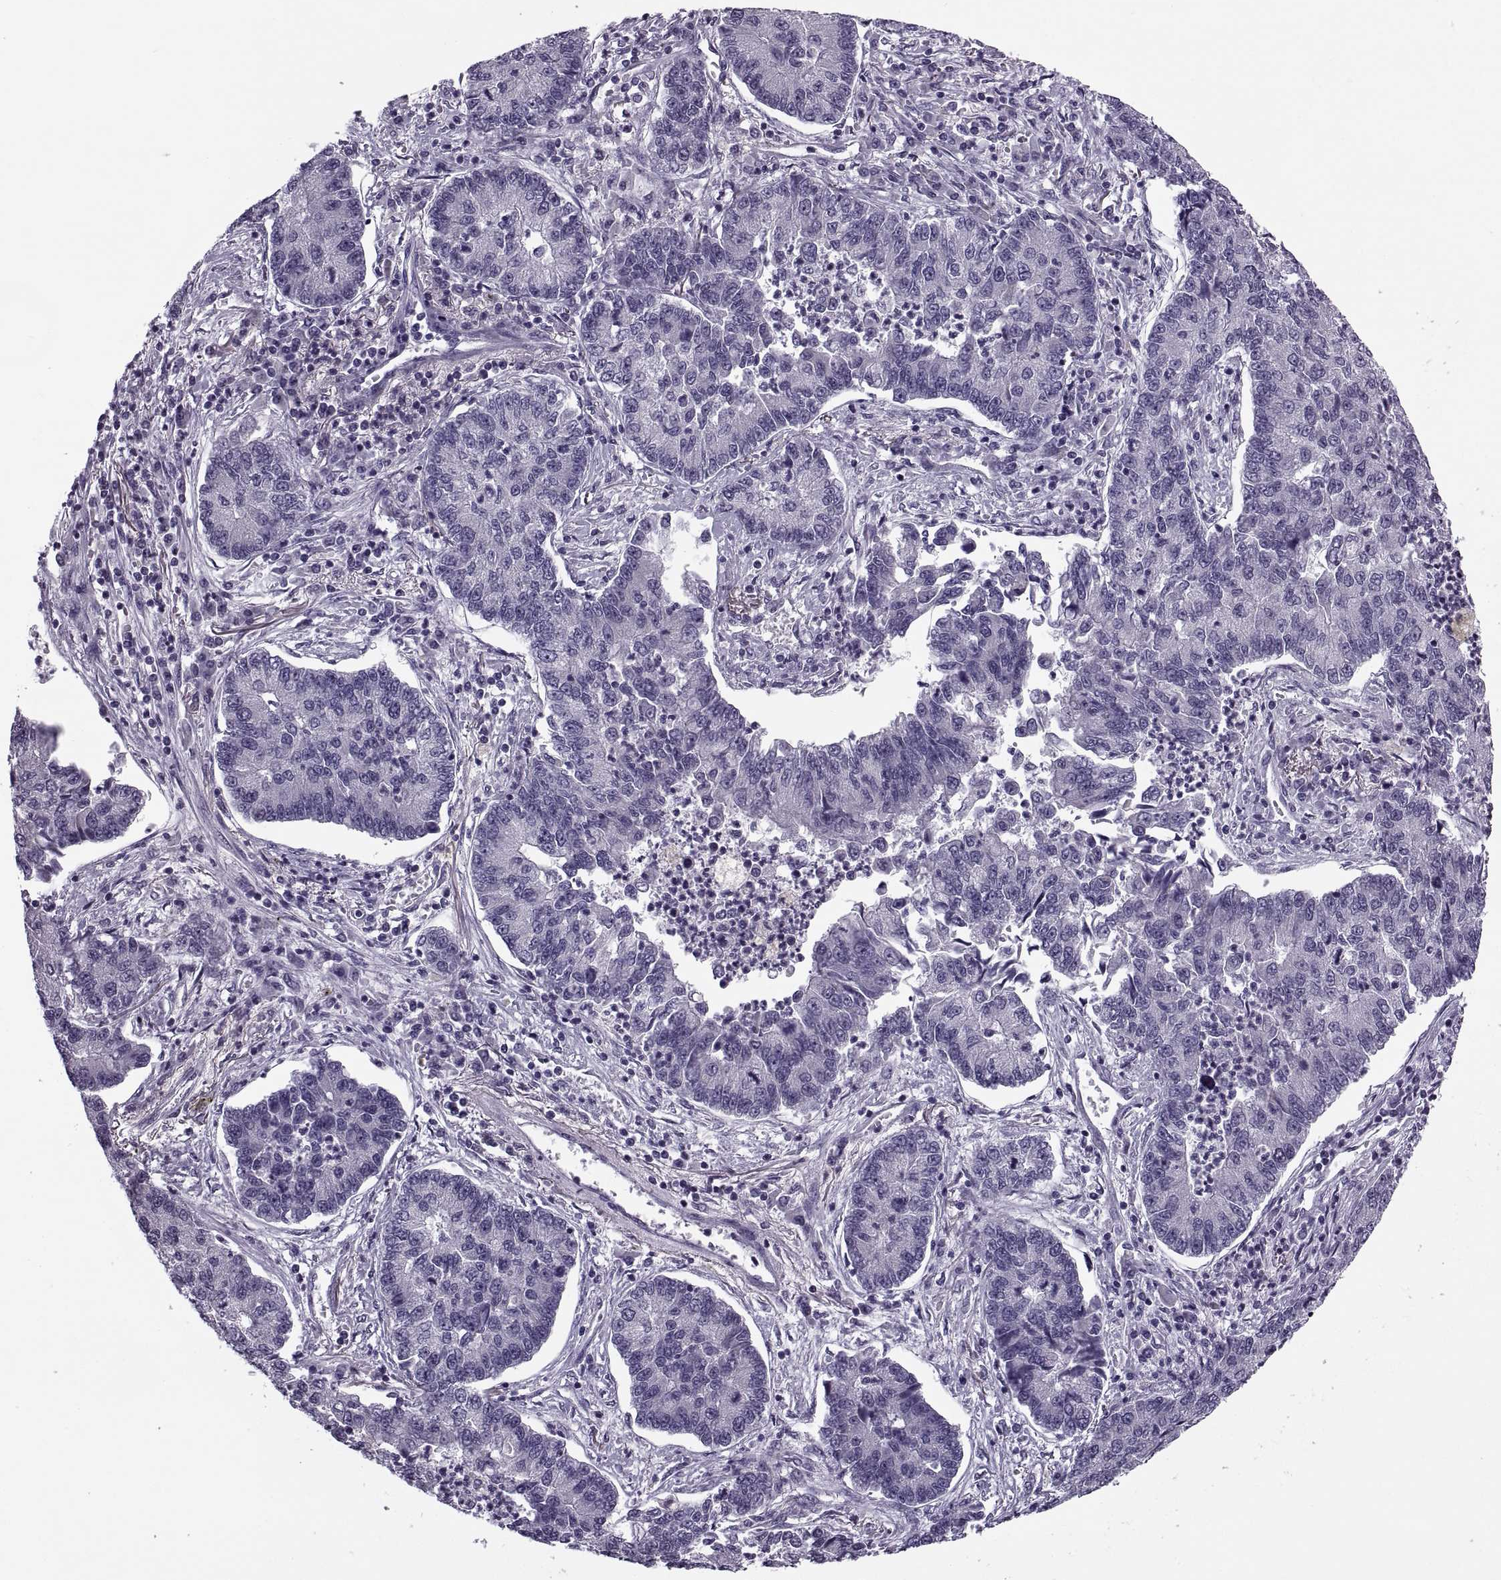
{"staining": {"intensity": "negative", "quantity": "none", "location": "none"}, "tissue": "lung cancer", "cell_type": "Tumor cells", "image_type": "cancer", "snomed": [{"axis": "morphology", "description": "Adenocarcinoma, NOS"}, {"axis": "topography", "description": "Lung"}], "caption": "There is no significant expression in tumor cells of lung adenocarcinoma.", "gene": "MAGEB1", "patient": {"sex": "female", "age": 57}}